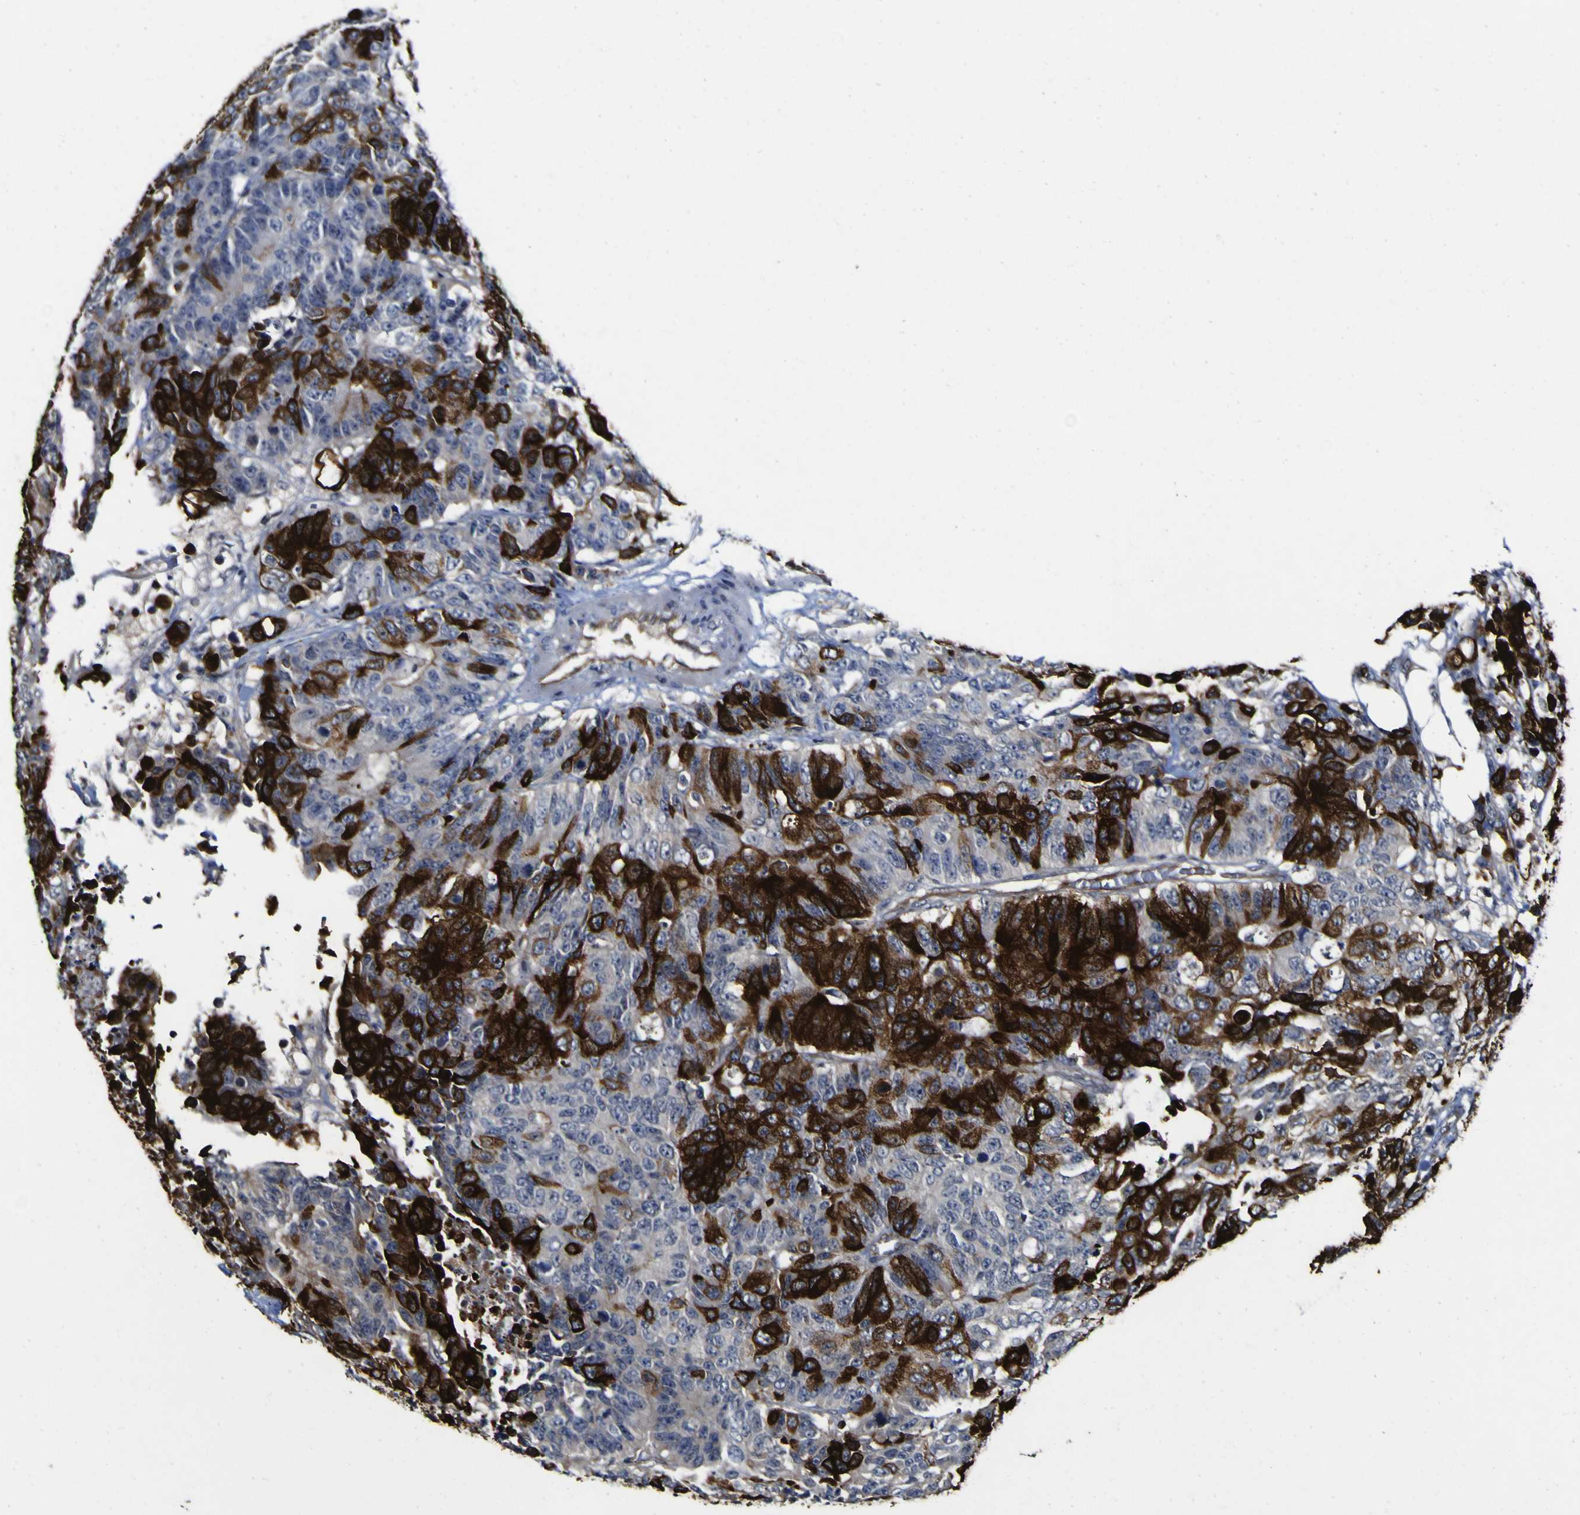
{"staining": {"intensity": "strong", "quantity": "25%-75%", "location": "cytoplasmic/membranous"}, "tissue": "colorectal cancer", "cell_type": "Tumor cells", "image_type": "cancer", "snomed": [{"axis": "morphology", "description": "Adenocarcinoma, NOS"}, {"axis": "topography", "description": "Colon"}], "caption": "Immunohistochemical staining of human adenocarcinoma (colorectal) exhibits high levels of strong cytoplasmic/membranous expression in approximately 25%-75% of tumor cells.", "gene": "CCL2", "patient": {"sex": "female", "age": 86}}